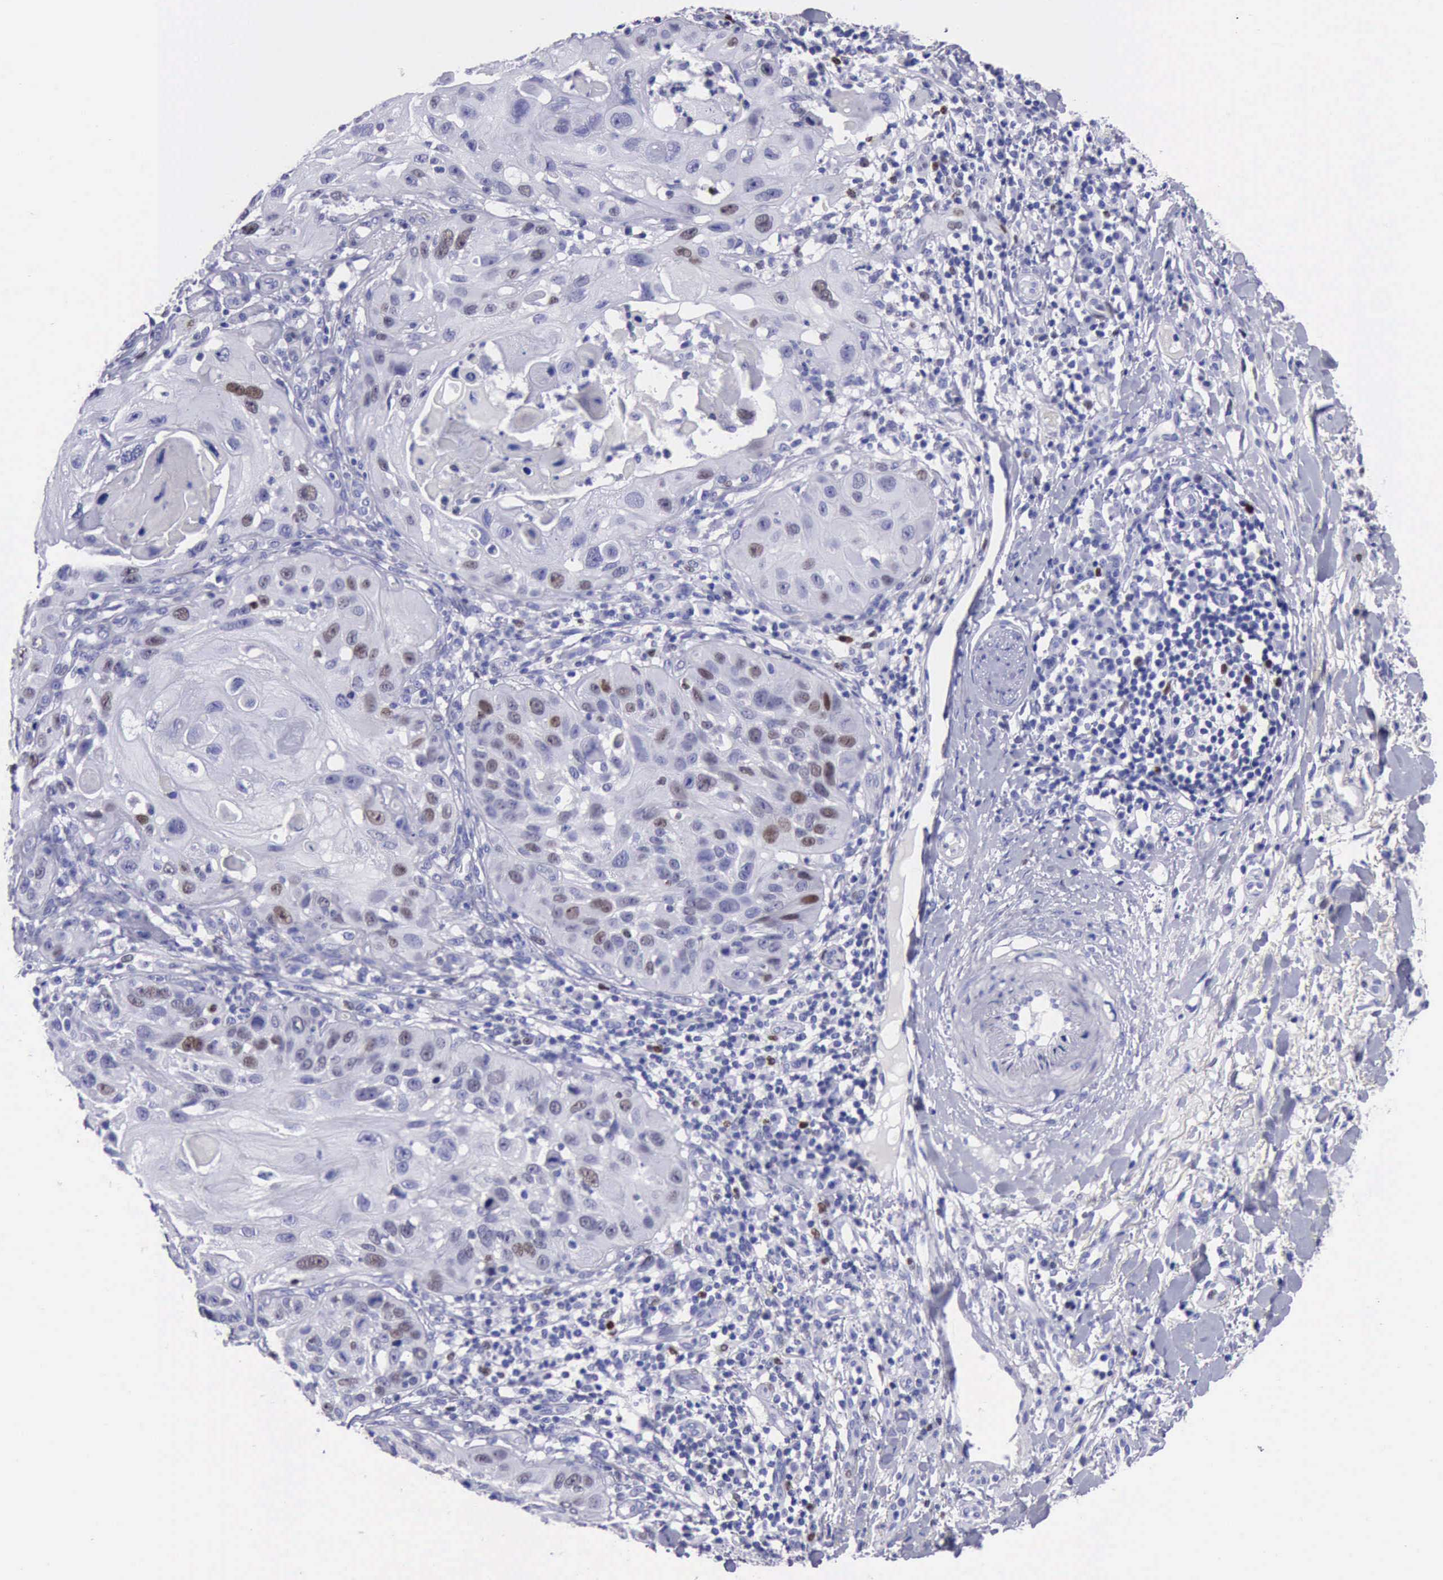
{"staining": {"intensity": "moderate", "quantity": "<25%", "location": "nuclear"}, "tissue": "skin cancer", "cell_type": "Tumor cells", "image_type": "cancer", "snomed": [{"axis": "morphology", "description": "Squamous cell carcinoma, NOS"}, {"axis": "topography", "description": "Skin"}], "caption": "Human skin cancer stained with a protein marker reveals moderate staining in tumor cells.", "gene": "MCM2", "patient": {"sex": "female", "age": 89}}